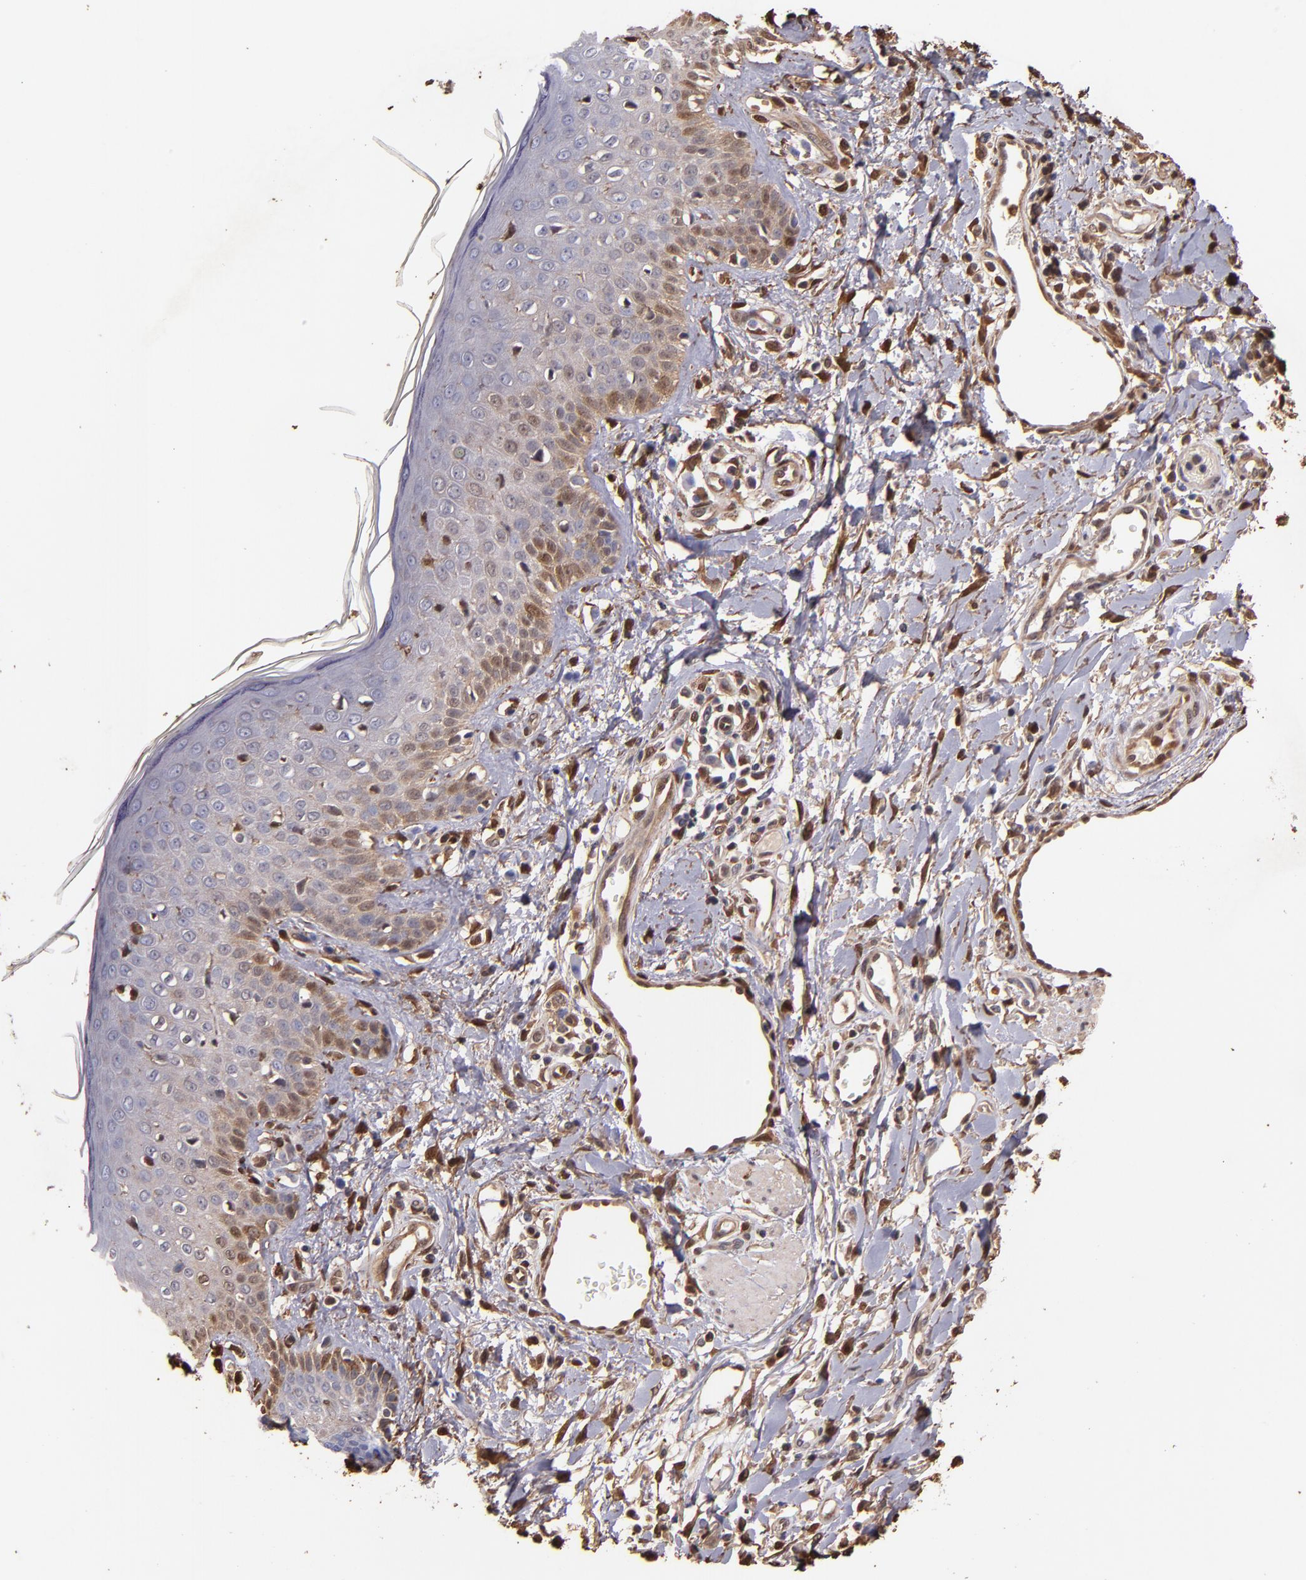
{"staining": {"intensity": "moderate", "quantity": ">75%", "location": "cytoplasmic/membranous,nuclear"}, "tissue": "skin cancer", "cell_type": "Tumor cells", "image_type": "cancer", "snomed": [{"axis": "morphology", "description": "Squamous cell carcinoma, NOS"}, {"axis": "topography", "description": "Skin"}], "caption": "An immunohistochemistry (IHC) micrograph of tumor tissue is shown. Protein staining in brown highlights moderate cytoplasmic/membranous and nuclear positivity in skin cancer within tumor cells. (DAB IHC, brown staining for protein, blue staining for nuclei).", "gene": "S100A6", "patient": {"sex": "female", "age": 59}}